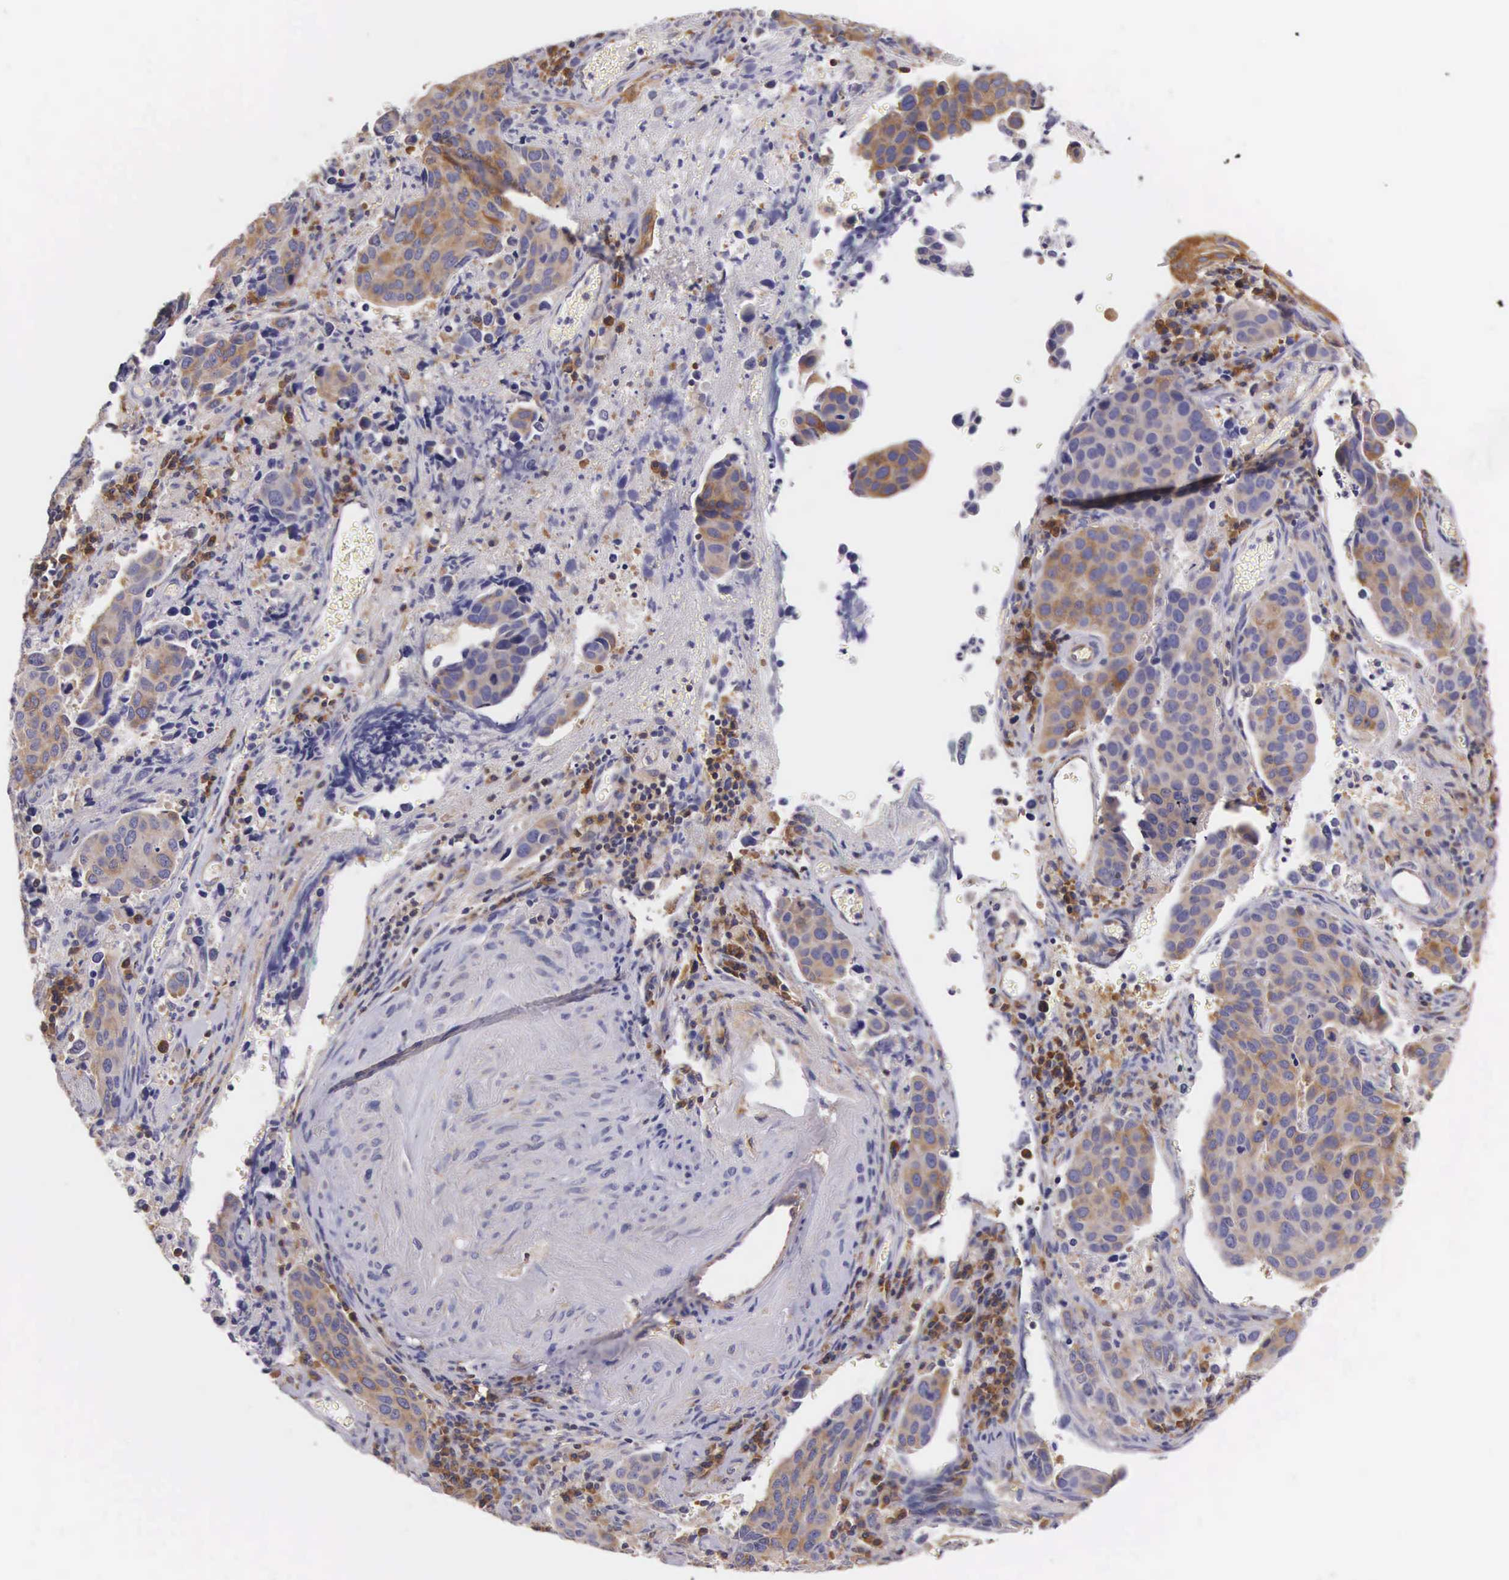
{"staining": {"intensity": "moderate", "quantity": ">75%", "location": "cytoplasmic/membranous"}, "tissue": "cervical cancer", "cell_type": "Tumor cells", "image_type": "cancer", "snomed": [{"axis": "morphology", "description": "Squamous cell carcinoma, NOS"}, {"axis": "topography", "description": "Cervix"}], "caption": "Human cervical cancer stained for a protein (brown) exhibits moderate cytoplasmic/membranous positive positivity in about >75% of tumor cells.", "gene": "OSBPL3", "patient": {"sex": "female", "age": 54}}